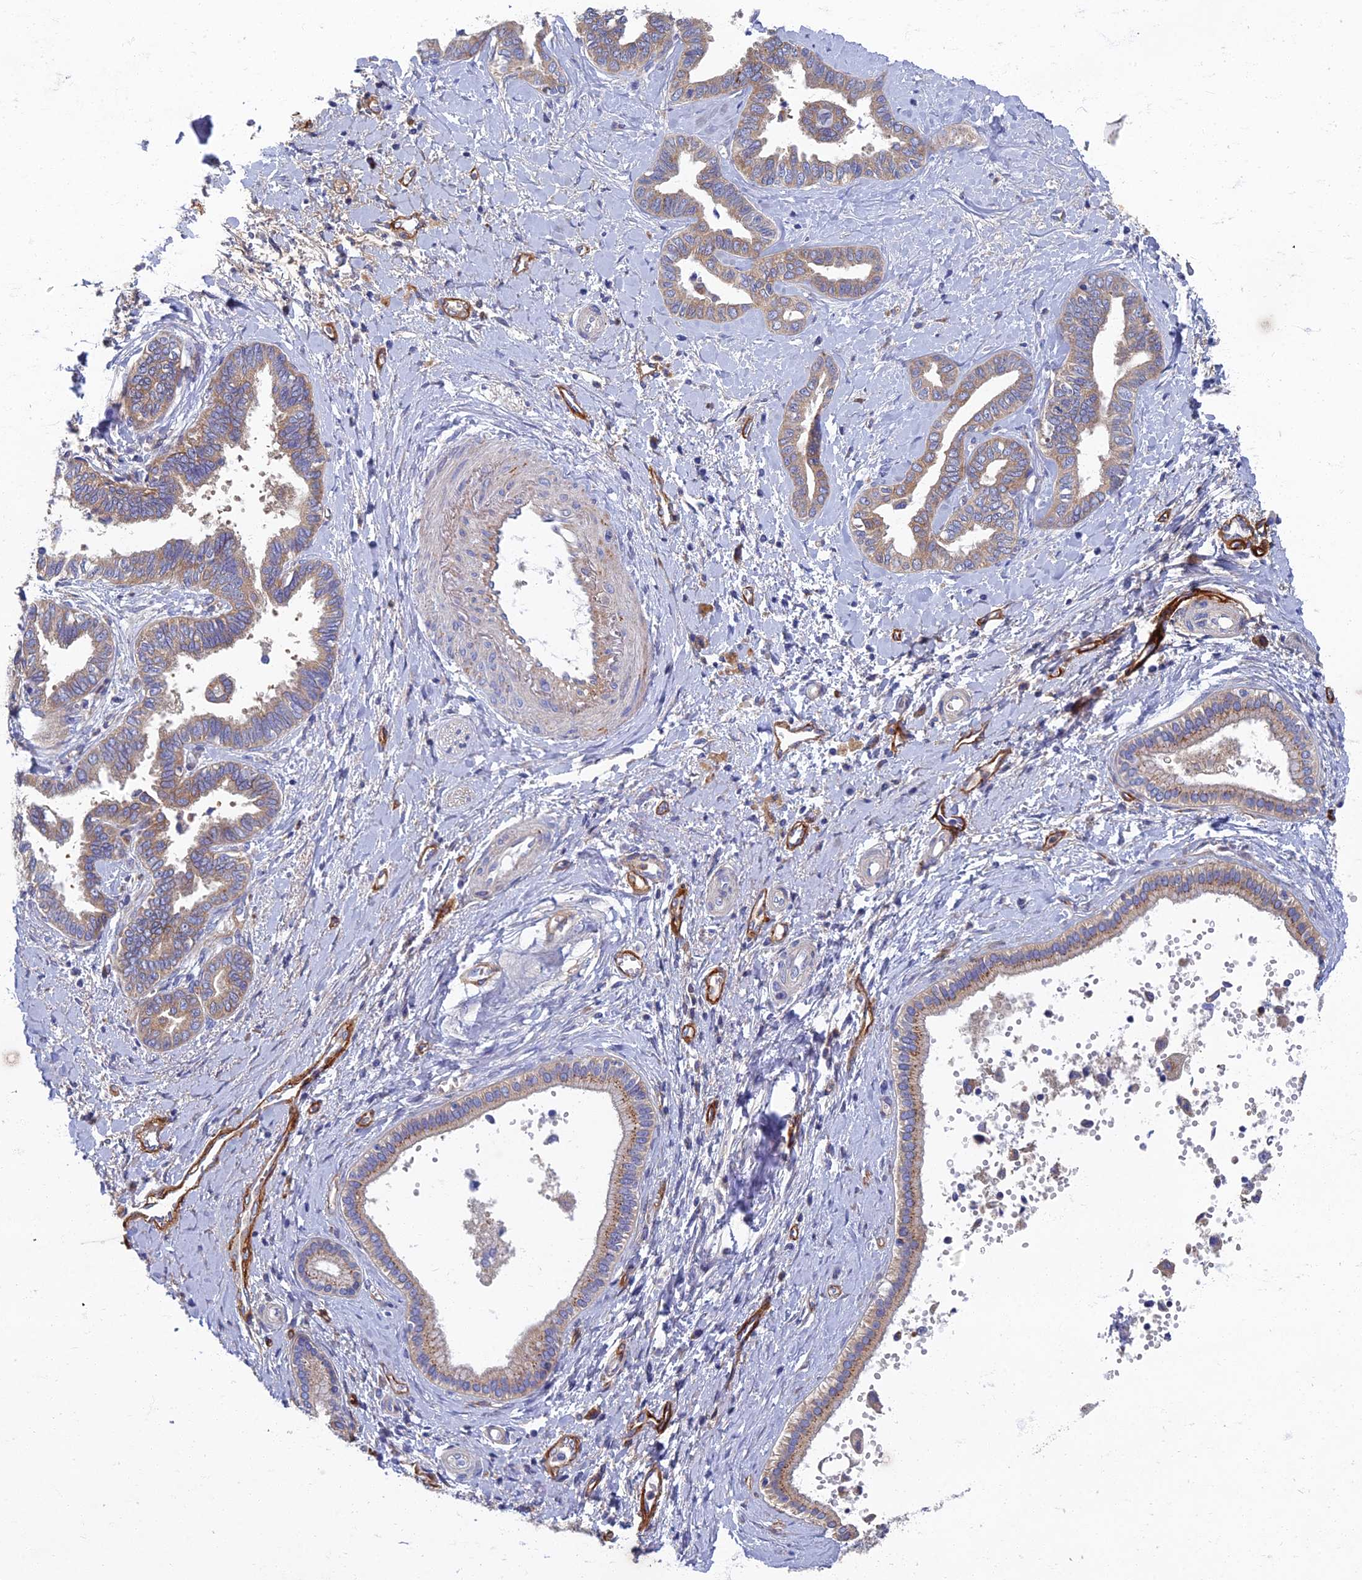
{"staining": {"intensity": "weak", "quantity": ">75%", "location": "cytoplasmic/membranous"}, "tissue": "liver cancer", "cell_type": "Tumor cells", "image_type": "cancer", "snomed": [{"axis": "morphology", "description": "Cholangiocarcinoma"}, {"axis": "topography", "description": "Liver"}], "caption": "Weak cytoplasmic/membranous protein staining is identified in about >75% of tumor cells in cholangiocarcinoma (liver). The staining was performed using DAB to visualize the protein expression in brown, while the nuclei were stained in blue with hematoxylin (Magnification: 20x).", "gene": "RNASEK", "patient": {"sex": "female", "age": 77}}